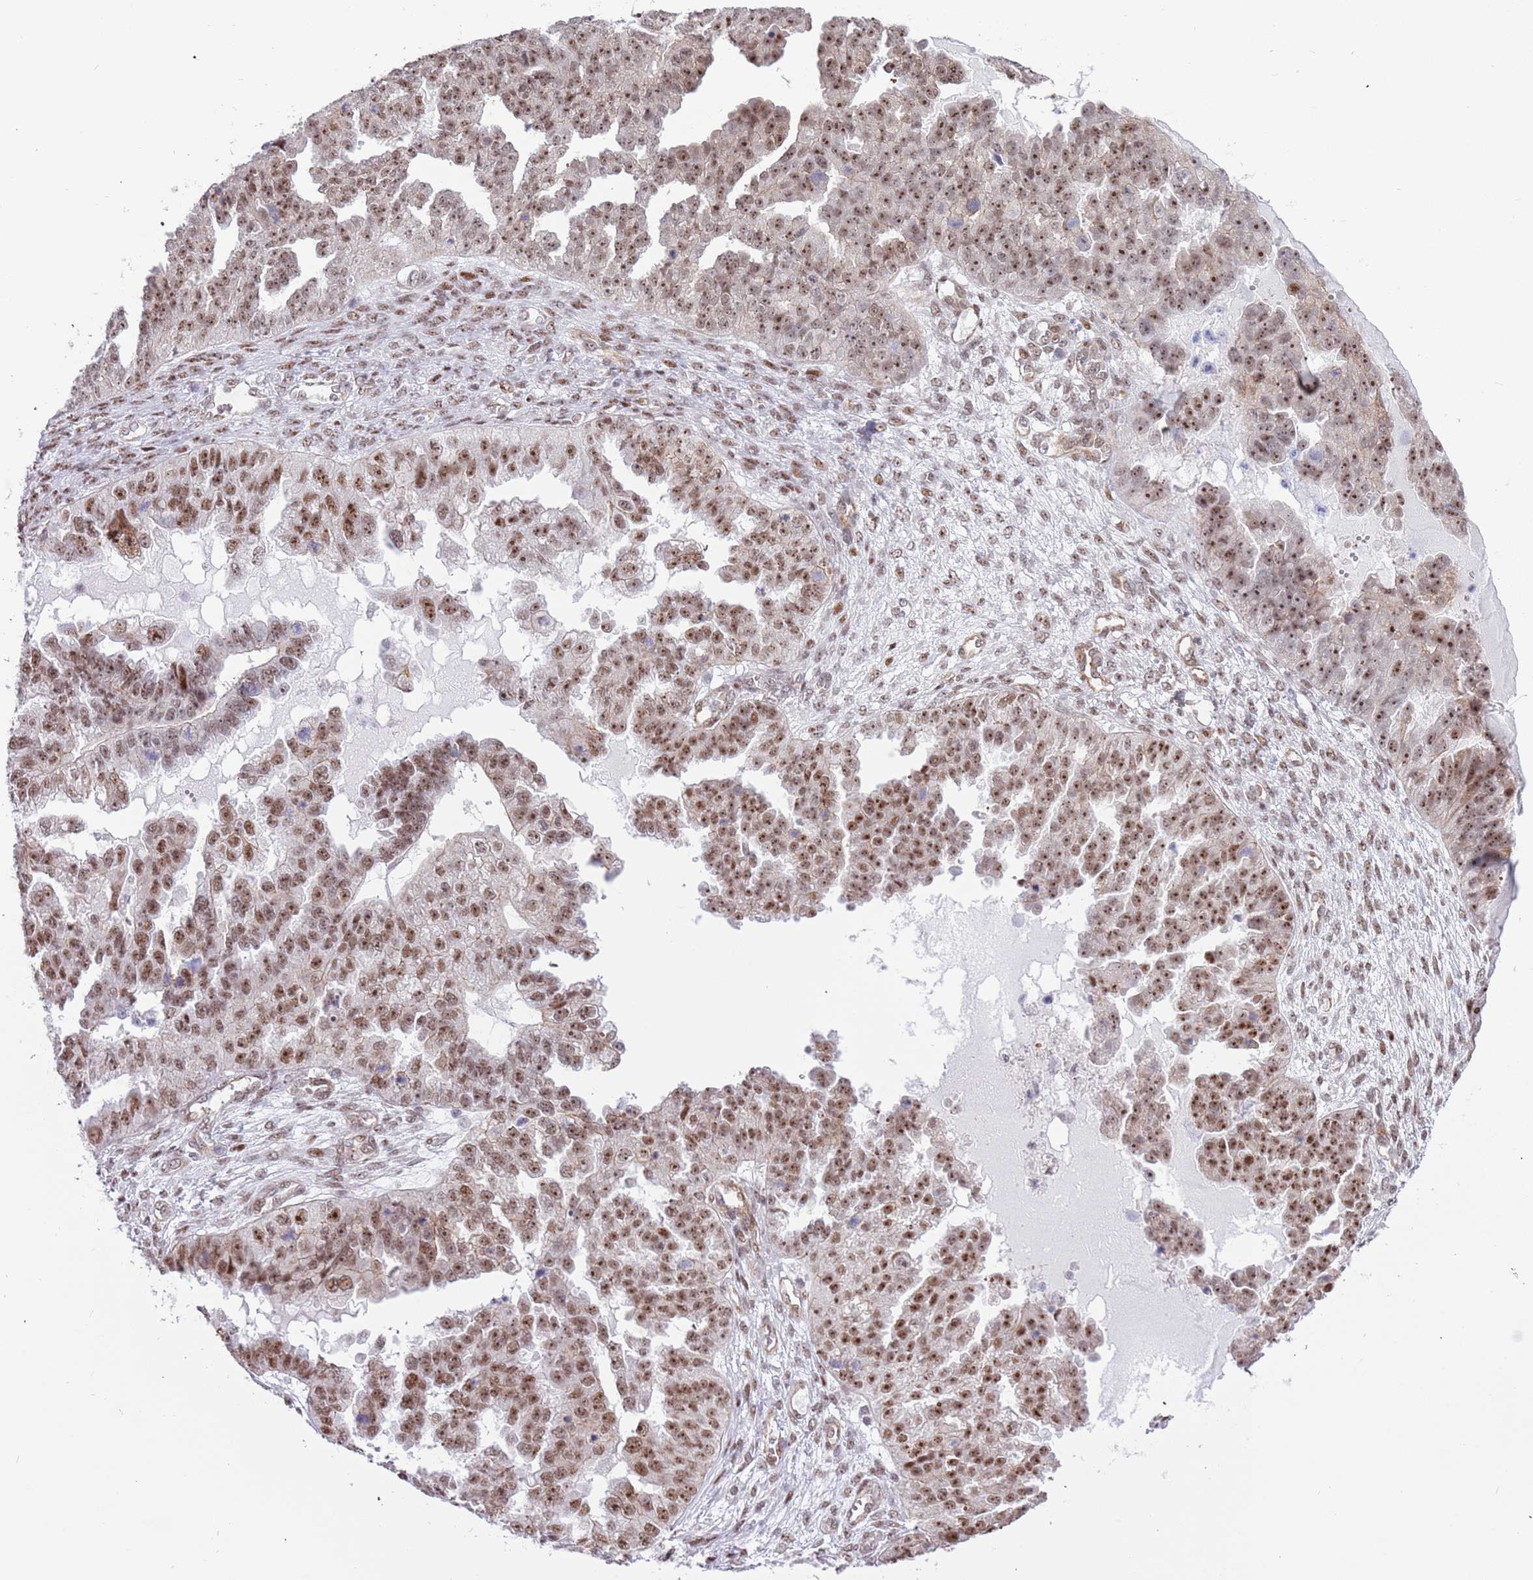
{"staining": {"intensity": "moderate", "quantity": ">75%", "location": "nuclear"}, "tissue": "ovarian cancer", "cell_type": "Tumor cells", "image_type": "cancer", "snomed": [{"axis": "morphology", "description": "Cystadenocarcinoma, serous, NOS"}, {"axis": "topography", "description": "Ovary"}], "caption": "This is a histology image of immunohistochemistry (IHC) staining of ovarian cancer (serous cystadenocarcinoma), which shows moderate positivity in the nuclear of tumor cells.", "gene": "LRMDA", "patient": {"sex": "female", "age": 58}}